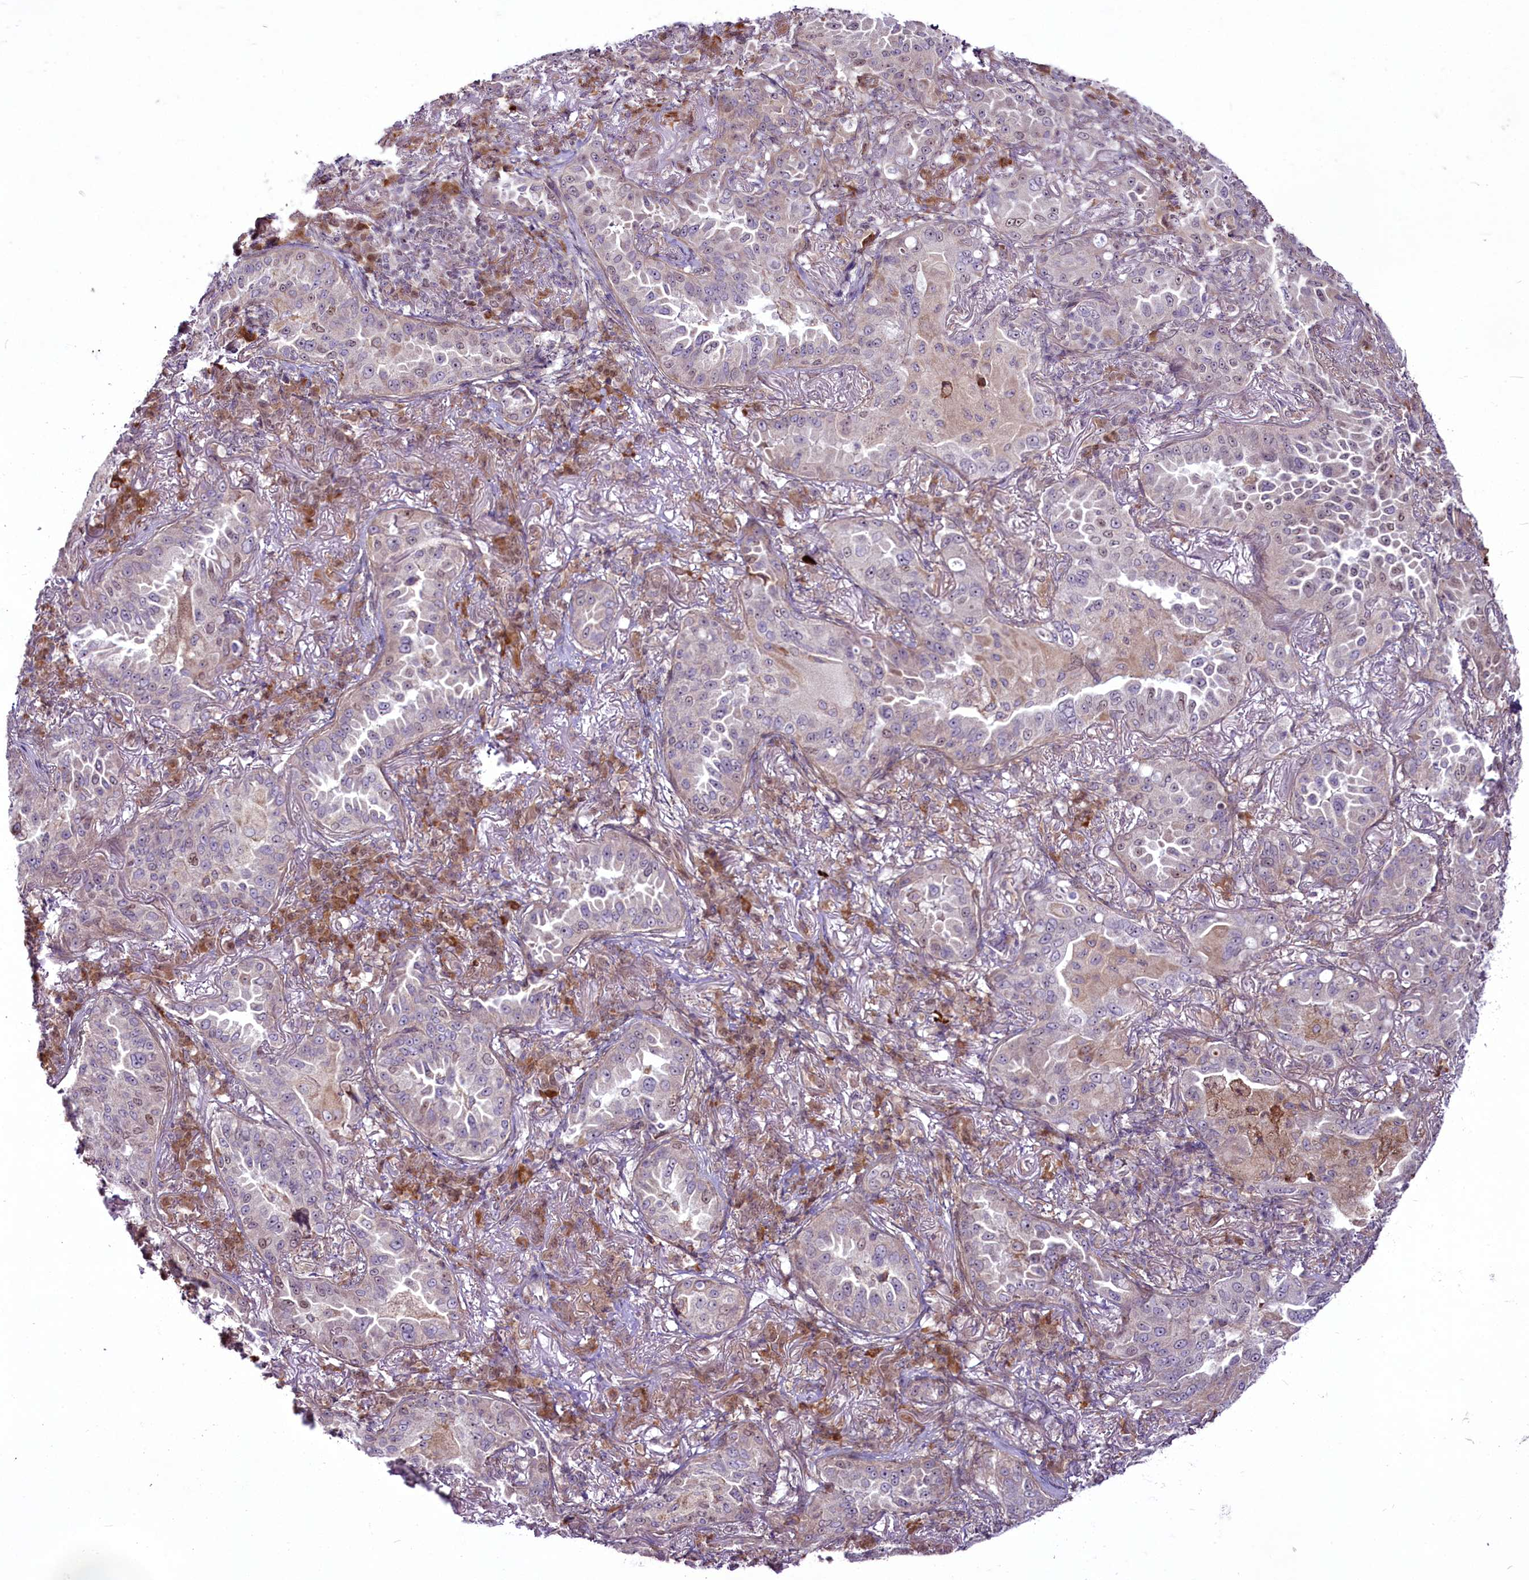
{"staining": {"intensity": "negative", "quantity": "none", "location": "none"}, "tissue": "lung cancer", "cell_type": "Tumor cells", "image_type": "cancer", "snomed": [{"axis": "morphology", "description": "Adenocarcinoma, NOS"}, {"axis": "topography", "description": "Lung"}], "caption": "Histopathology image shows no significant protein expression in tumor cells of lung cancer (adenocarcinoma). Nuclei are stained in blue.", "gene": "RSBN1", "patient": {"sex": "female", "age": 69}}